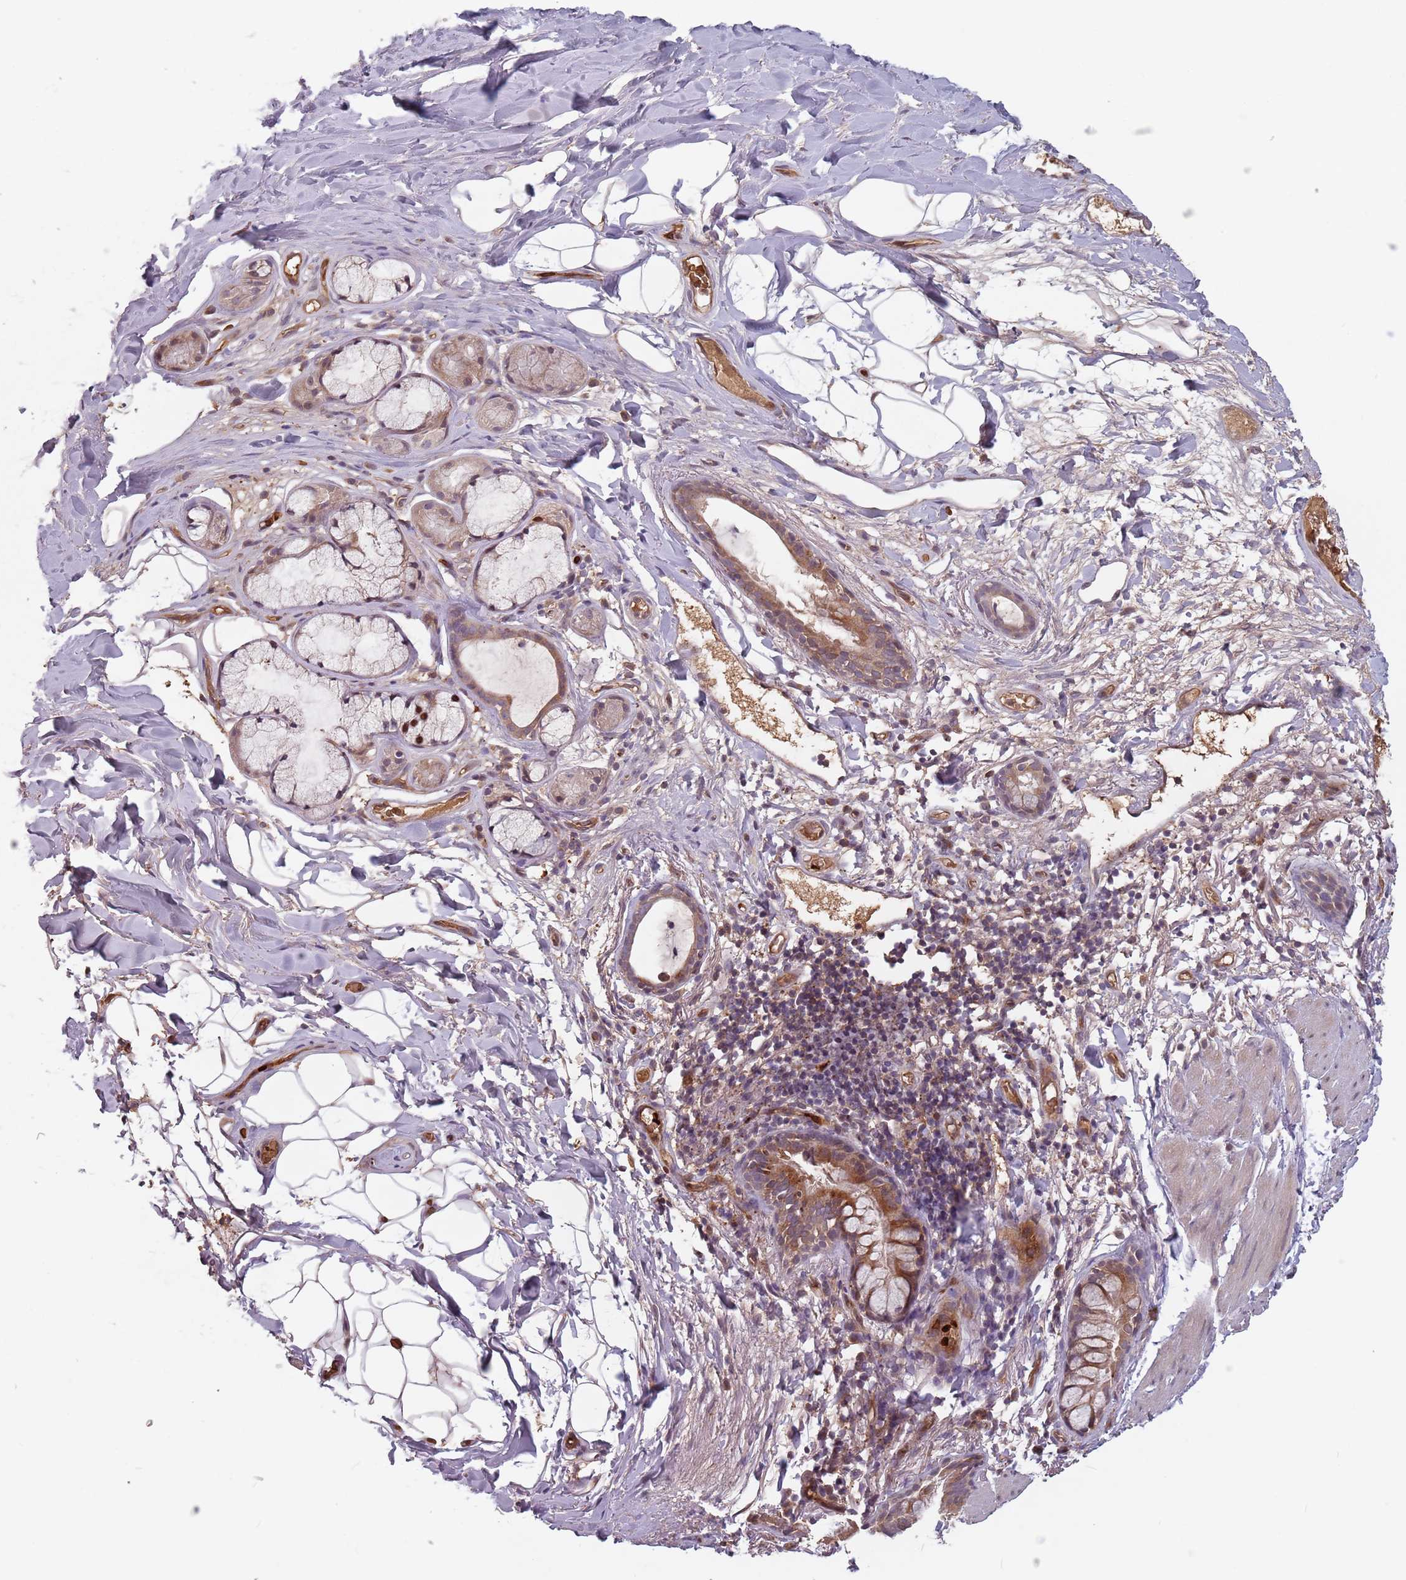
{"staining": {"intensity": "moderate", "quantity": ">75%", "location": "cytoplasmic/membranous"}, "tissue": "bronchus", "cell_type": "Respiratory epithelial cells", "image_type": "normal", "snomed": [{"axis": "morphology", "description": "Normal tissue, NOS"}, {"axis": "topography", "description": "Cartilage tissue"}], "caption": "Protein expression analysis of unremarkable bronchus reveals moderate cytoplasmic/membranous expression in about >75% of respiratory epithelial cells.", "gene": "GPR180", "patient": {"sex": "male", "age": 63}}